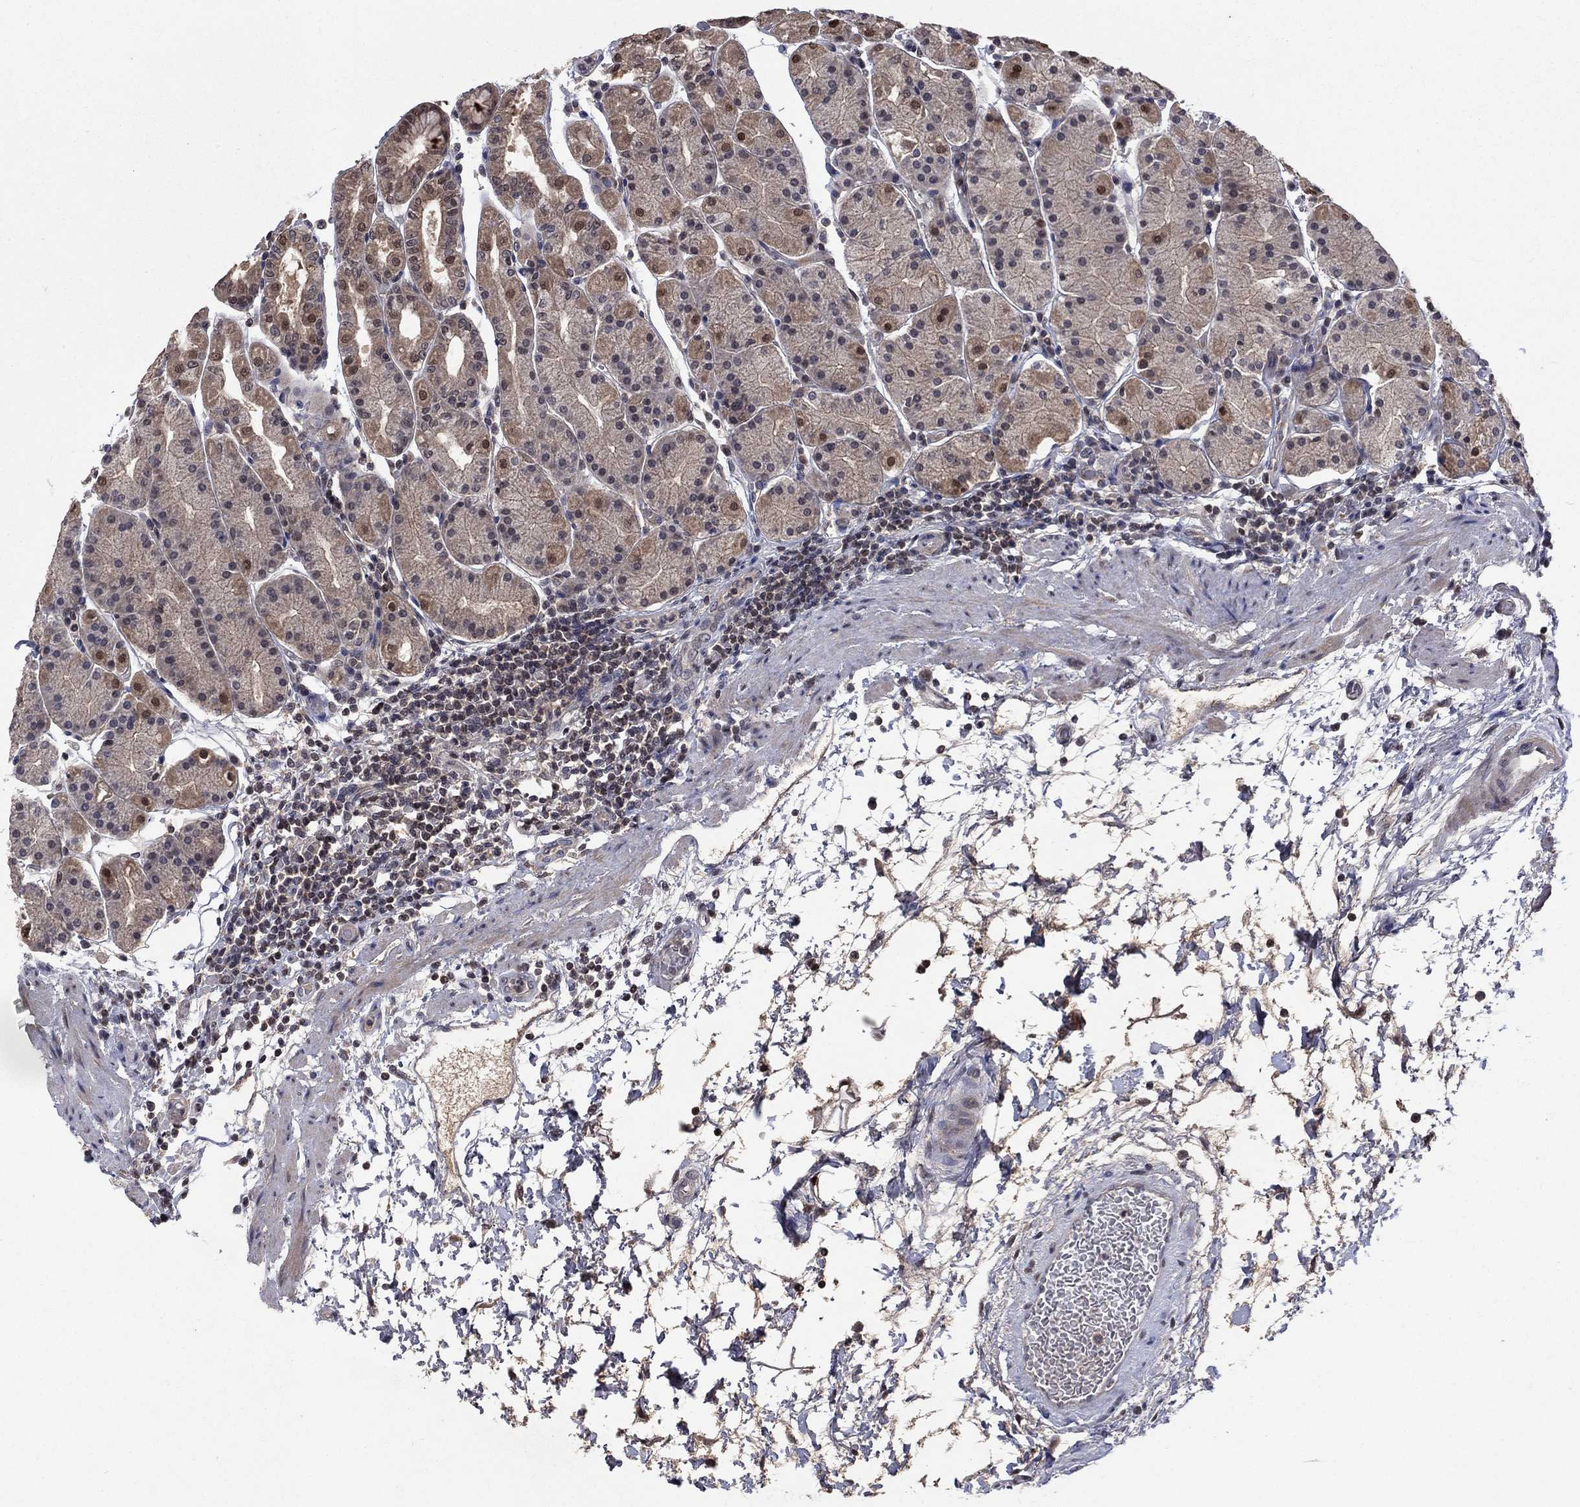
{"staining": {"intensity": "moderate", "quantity": "25%-75%", "location": "cytoplasmic/membranous"}, "tissue": "stomach", "cell_type": "Glandular cells", "image_type": "normal", "snomed": [{"axis": "morphology", "description": "Normal tissue, NOS"}, {"axis": "topography", "description": "Stomach"}], "caption": "A medium amount of moderate cytoplasmic/membranous staining is identified in approximately 25%-75% of glandular cells in benign stomach.", "gene": "IAH1", "patient": {"sex": "male", "age": 54}}